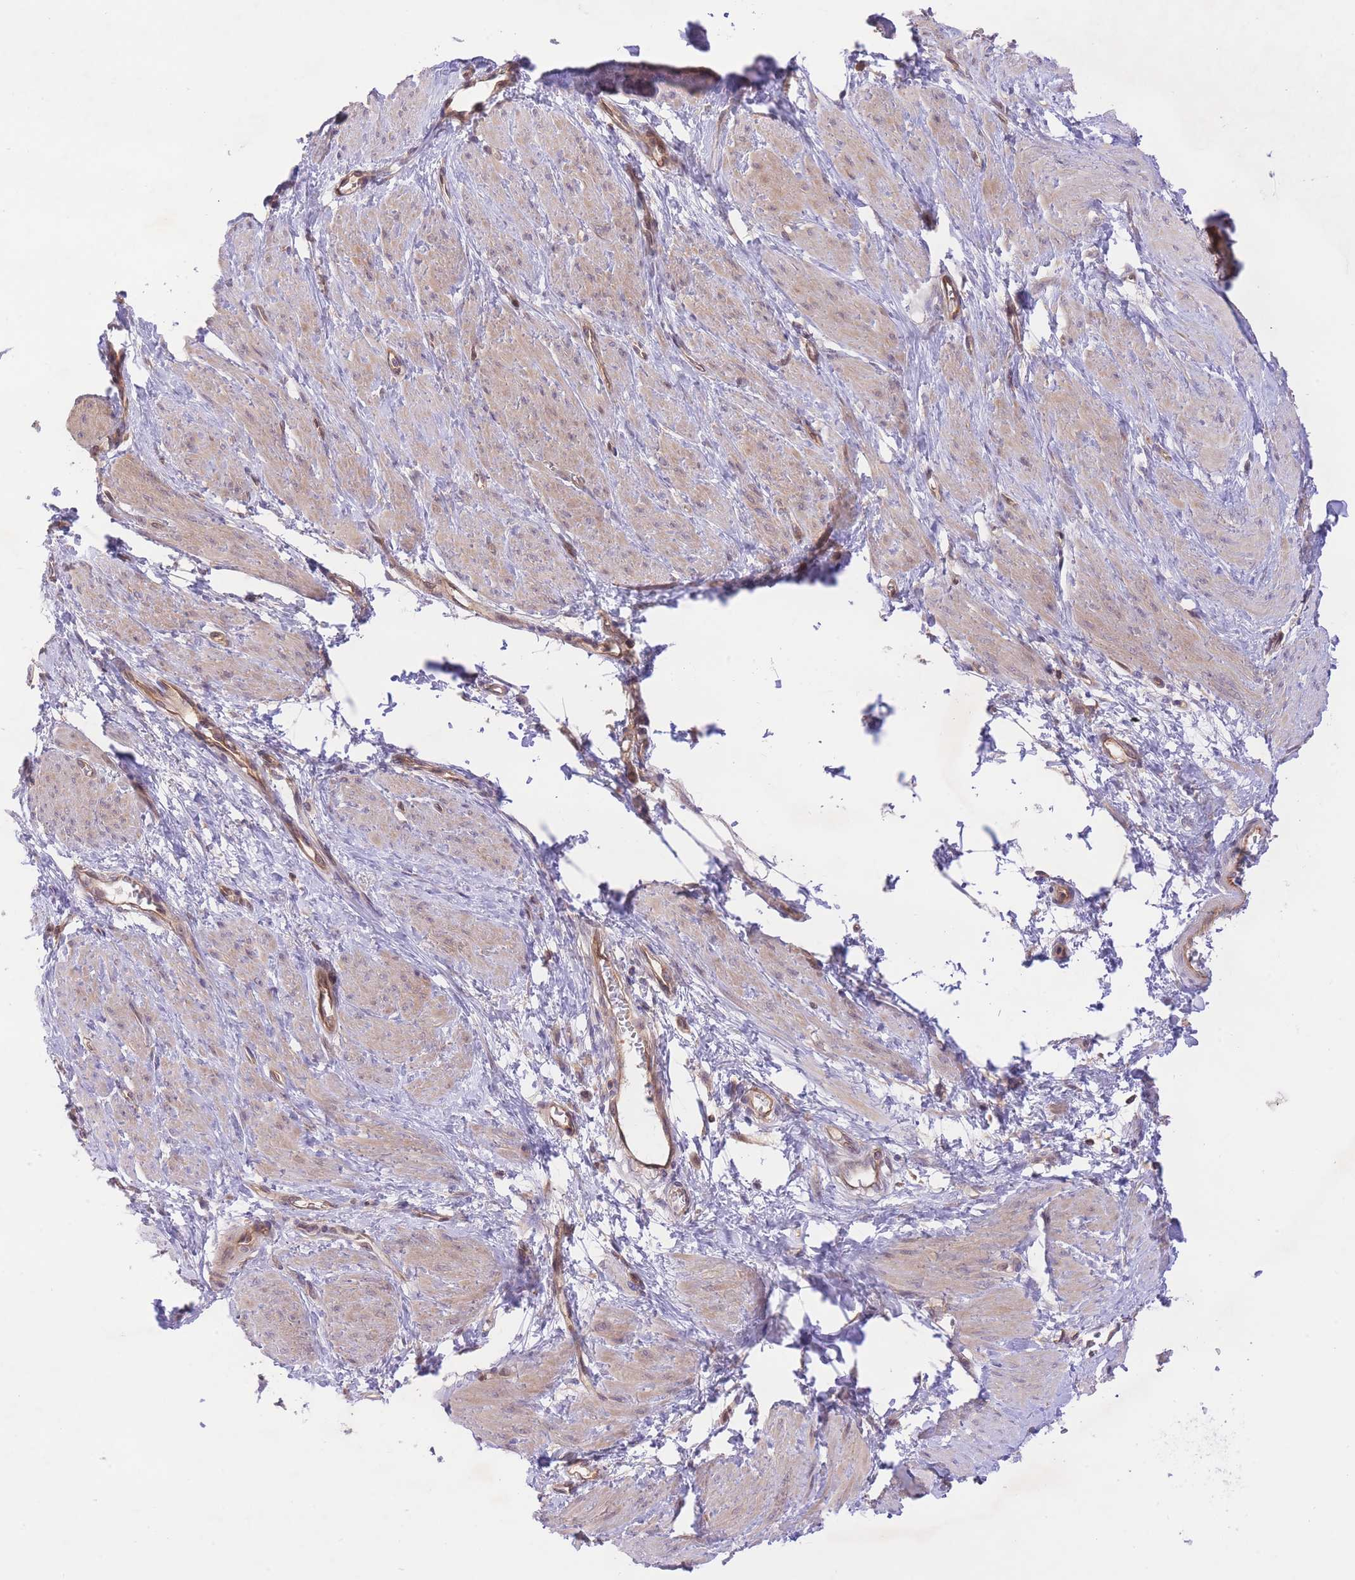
{"staining": {"intensity": "weak", "quantity": "25%-75%", "location": "cytoplasmic/membranous"}, "tissue": "smooth muscle", "cell_type": "Smooth muscle cells", "image_type": "normal", "snomed": [{"axis": "morphology", "description": "Normal tissue, NOS"}, {"axis": "topography", "description": "Smooth muscle"}, {"axis": "topography", "description": "Uterus"}], "caption": "Immunohistochemistry (IHC) image of unremarkable smooth muscle: human smooth muscle stained using IHC demonstrates low levels of weak protein expression localized specifically in the cytoplasmic/membranous of smooth muscle cells, appearing as a cytoplasmic/membranous brown color.", "gene": "PREP", "patient": {"sex": "female", "age": 39}}